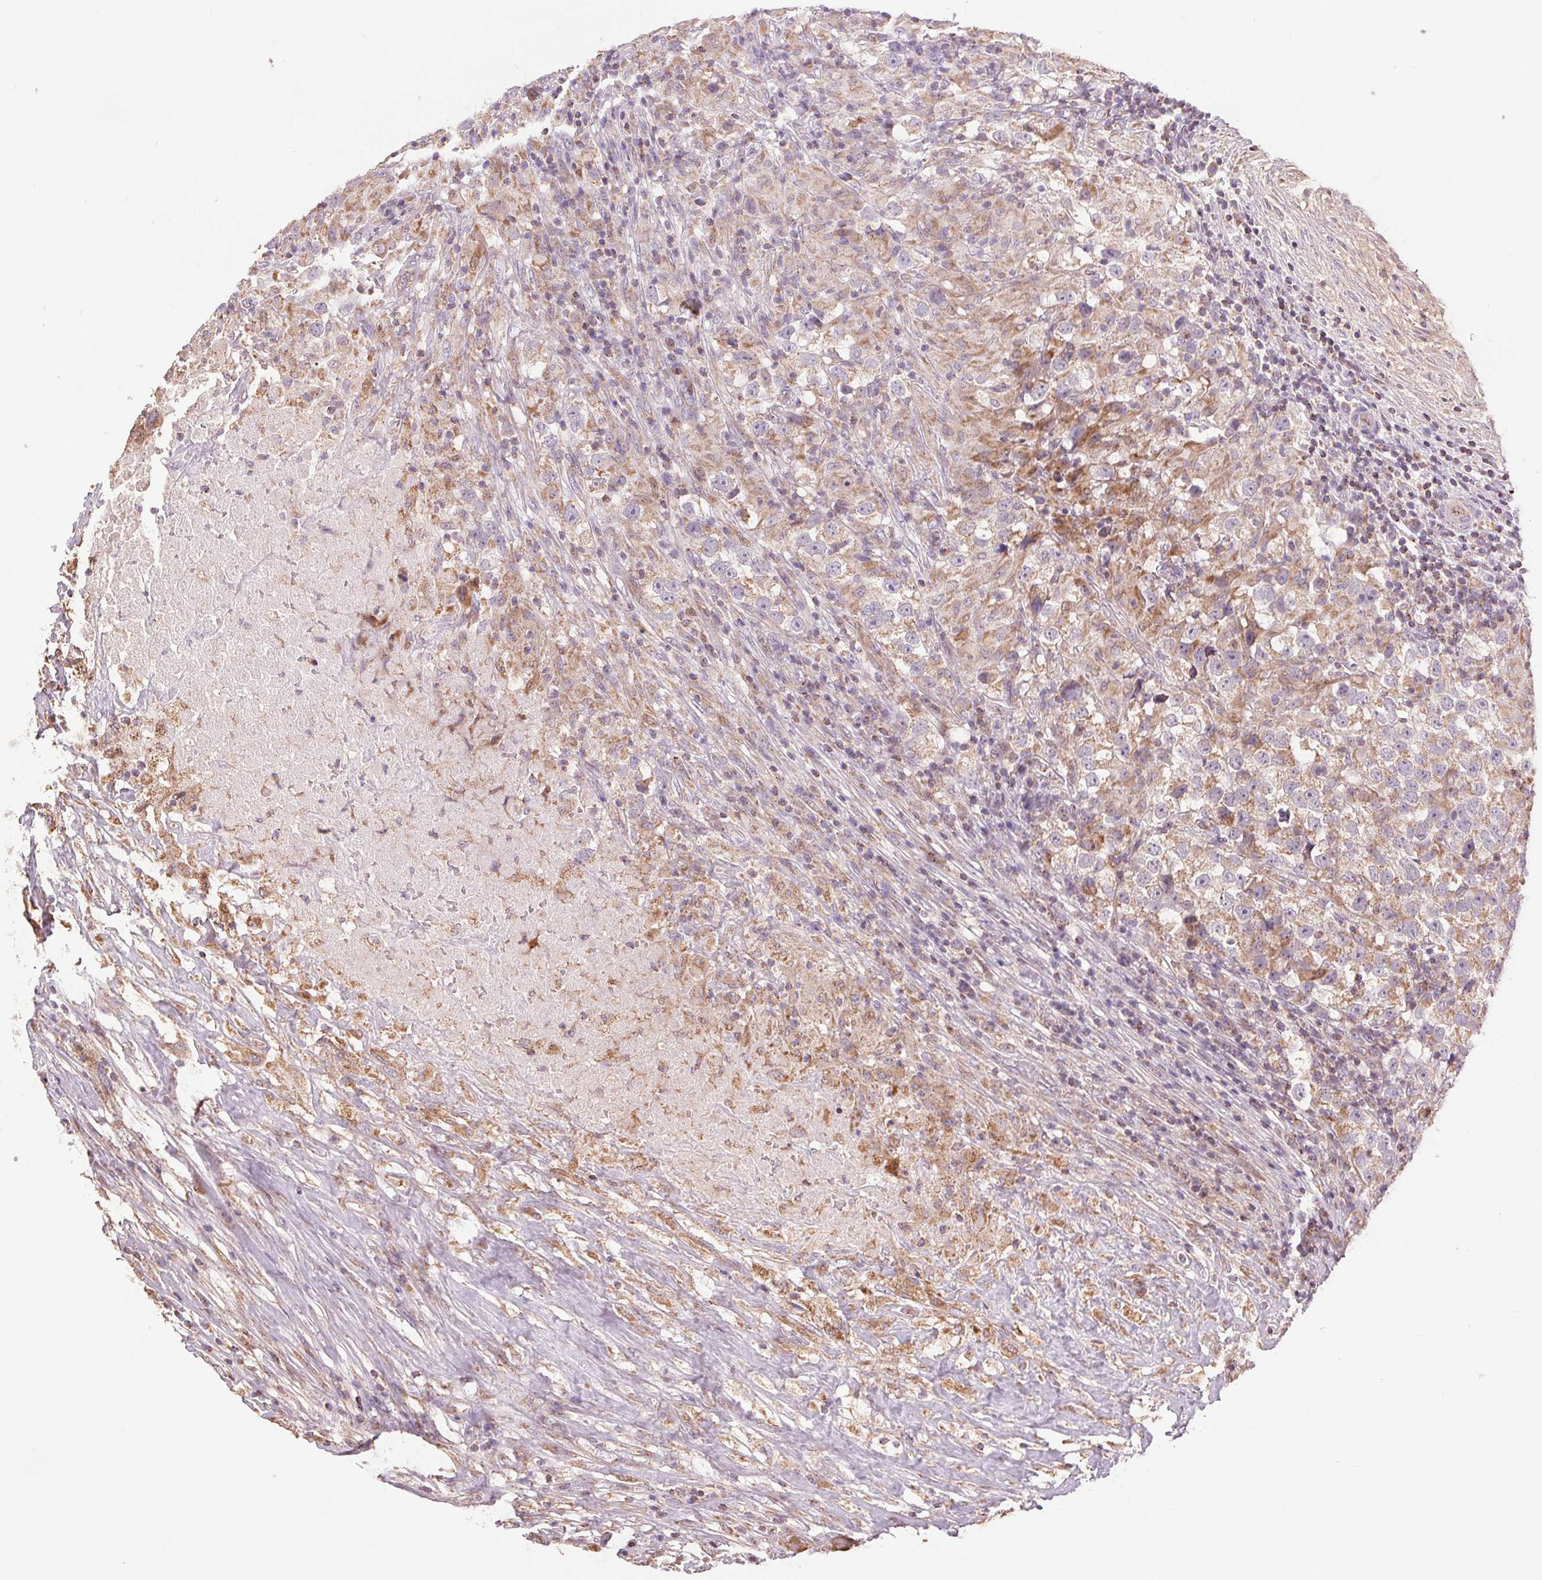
{"staining": {"intensity": "weak", "quantity": ">75%", "location": "cytoplasmic/membranous"}, "tissue": "testis cancer", "cell_type": "Tumor cells", "image_type": "cancer", "snomed": [{"axis": "morphology", "description": "Seminoma, NOS"}, {"axis": "topography", "description": "Testis"}], "caption": "Immunohistochemical staining of seminoma (testis) demonstrates low levels of weak cytoplasmic/membranous staining in about >75% of tumor cells. (Brightfield microscopy of DAB IHC at high magnification).", "gene": "DGUOK", "patient": {"sex": "male", "age": 46}}